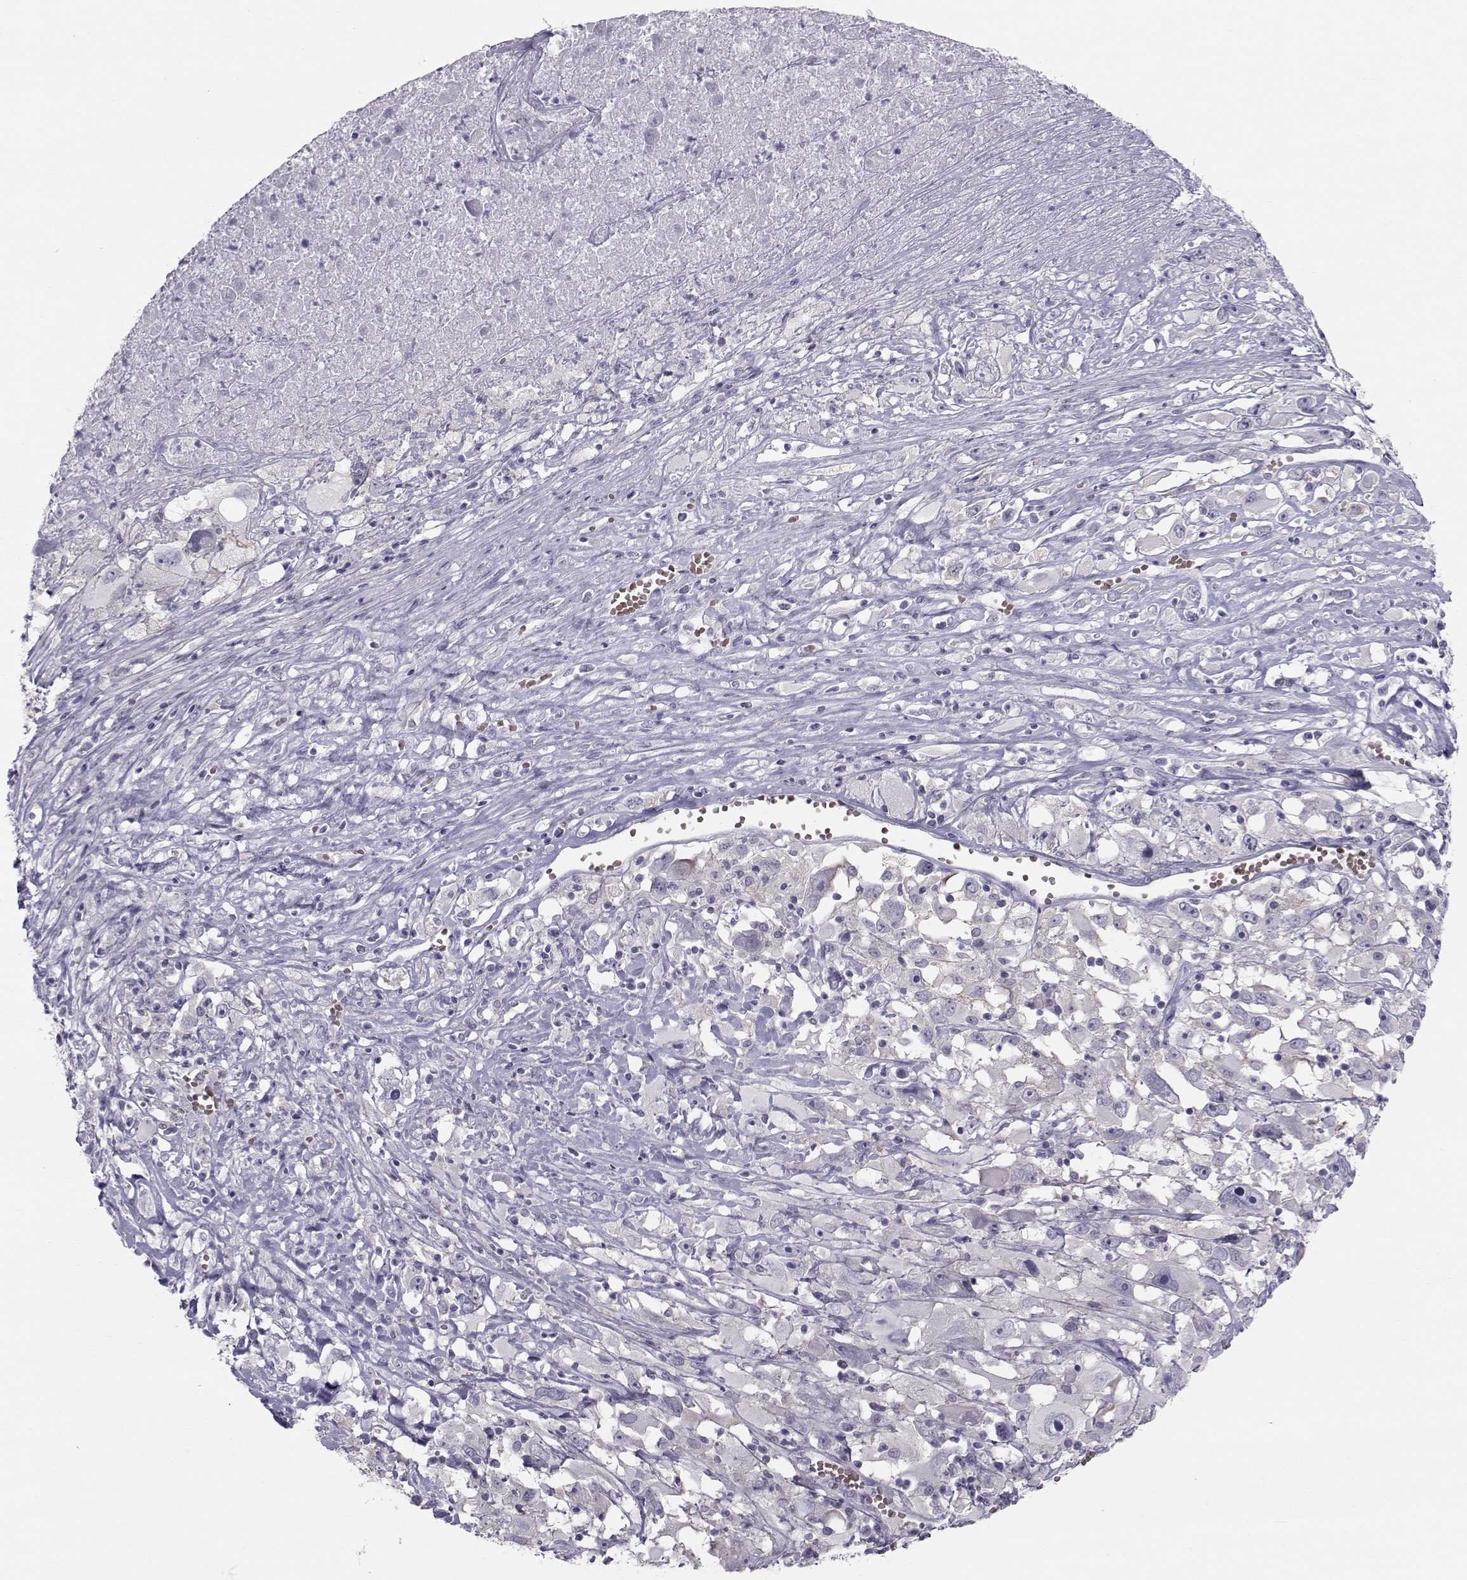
{"staining": {"intensity": "negative", "quantity": "none", "location": "none"}, "tissue": "melanoma", "cell_type": "Tumor cells", "image_type": "cancer", "snomed": [{"axis": "morphology", "description": "Malignant melanoma, Metastatic site"}, {"axis": "topography", "description": "Soft tissue"}], "caption": "Malignant melanoma (metastatic site) stained for a protein using immunohistochemistry (IHC) shows no expression tumor cells.", "gene": "GARIN3", "patient": {"sex": "male", "age": 50}}